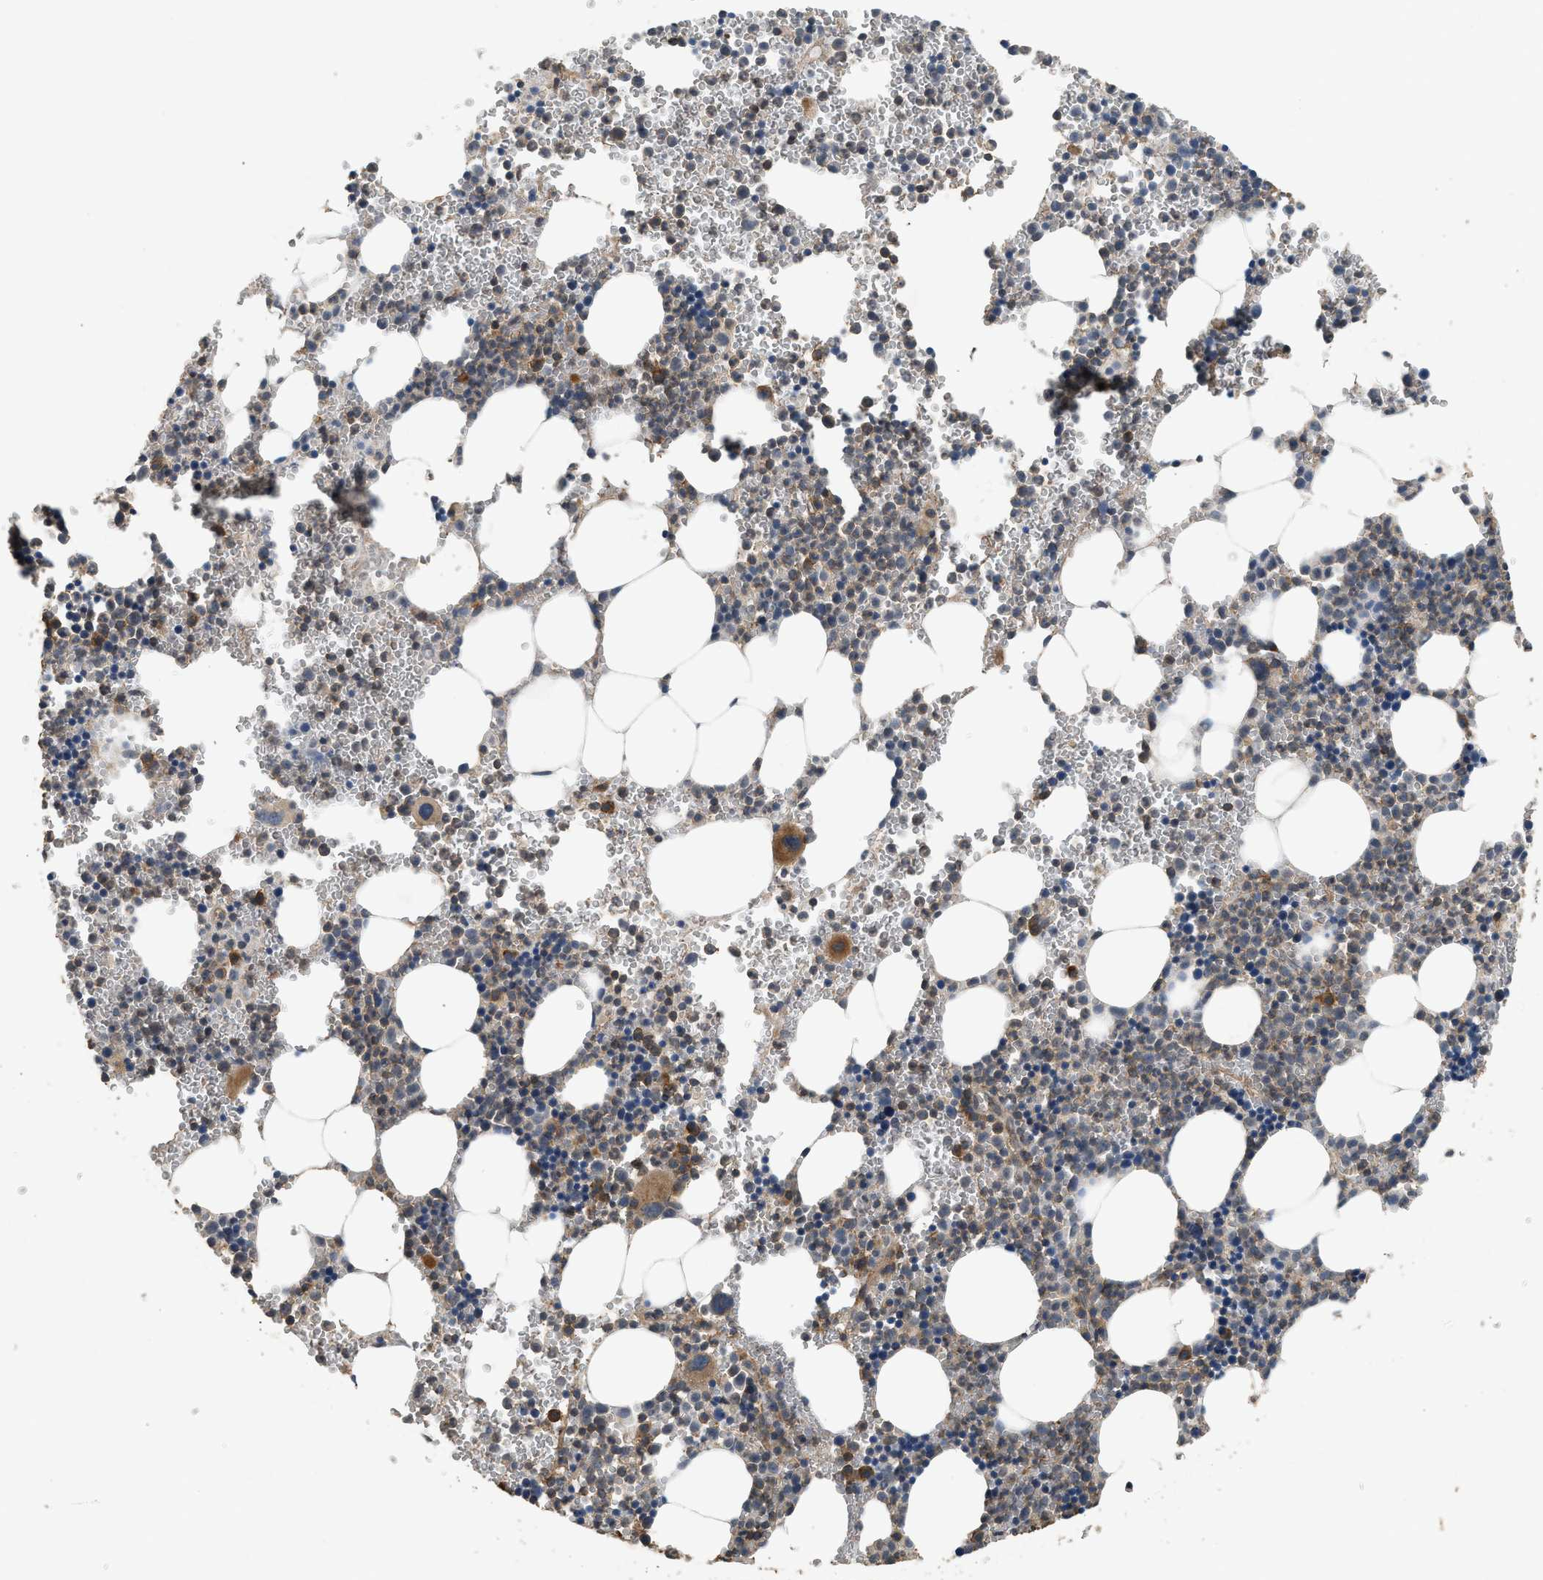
{"staining": {"intensity": "strong", "quantity": "25%-75%", "location": "cytoplasmic/membranous"}, "tissue": "bone marrow", "cell_type": "Hematopoietic cells", "image_type": "normal", "snomed": [{"axis": "morphology", "description": "Normal tissue, NOS"}, {"axis": "morphology", "description": "Inflammation, NOS"}, {"axis": "topography", "description": "Bone marrow"}], "caption": "Immunohistochemical staining of normal human bone marrow reveals high levels of strong cytoplasmic/membranous expression in approximately 25%-75% of hematopoietic cells.", "gene": "HIP1R", "patient": {"sex": "male", "age": 22}}